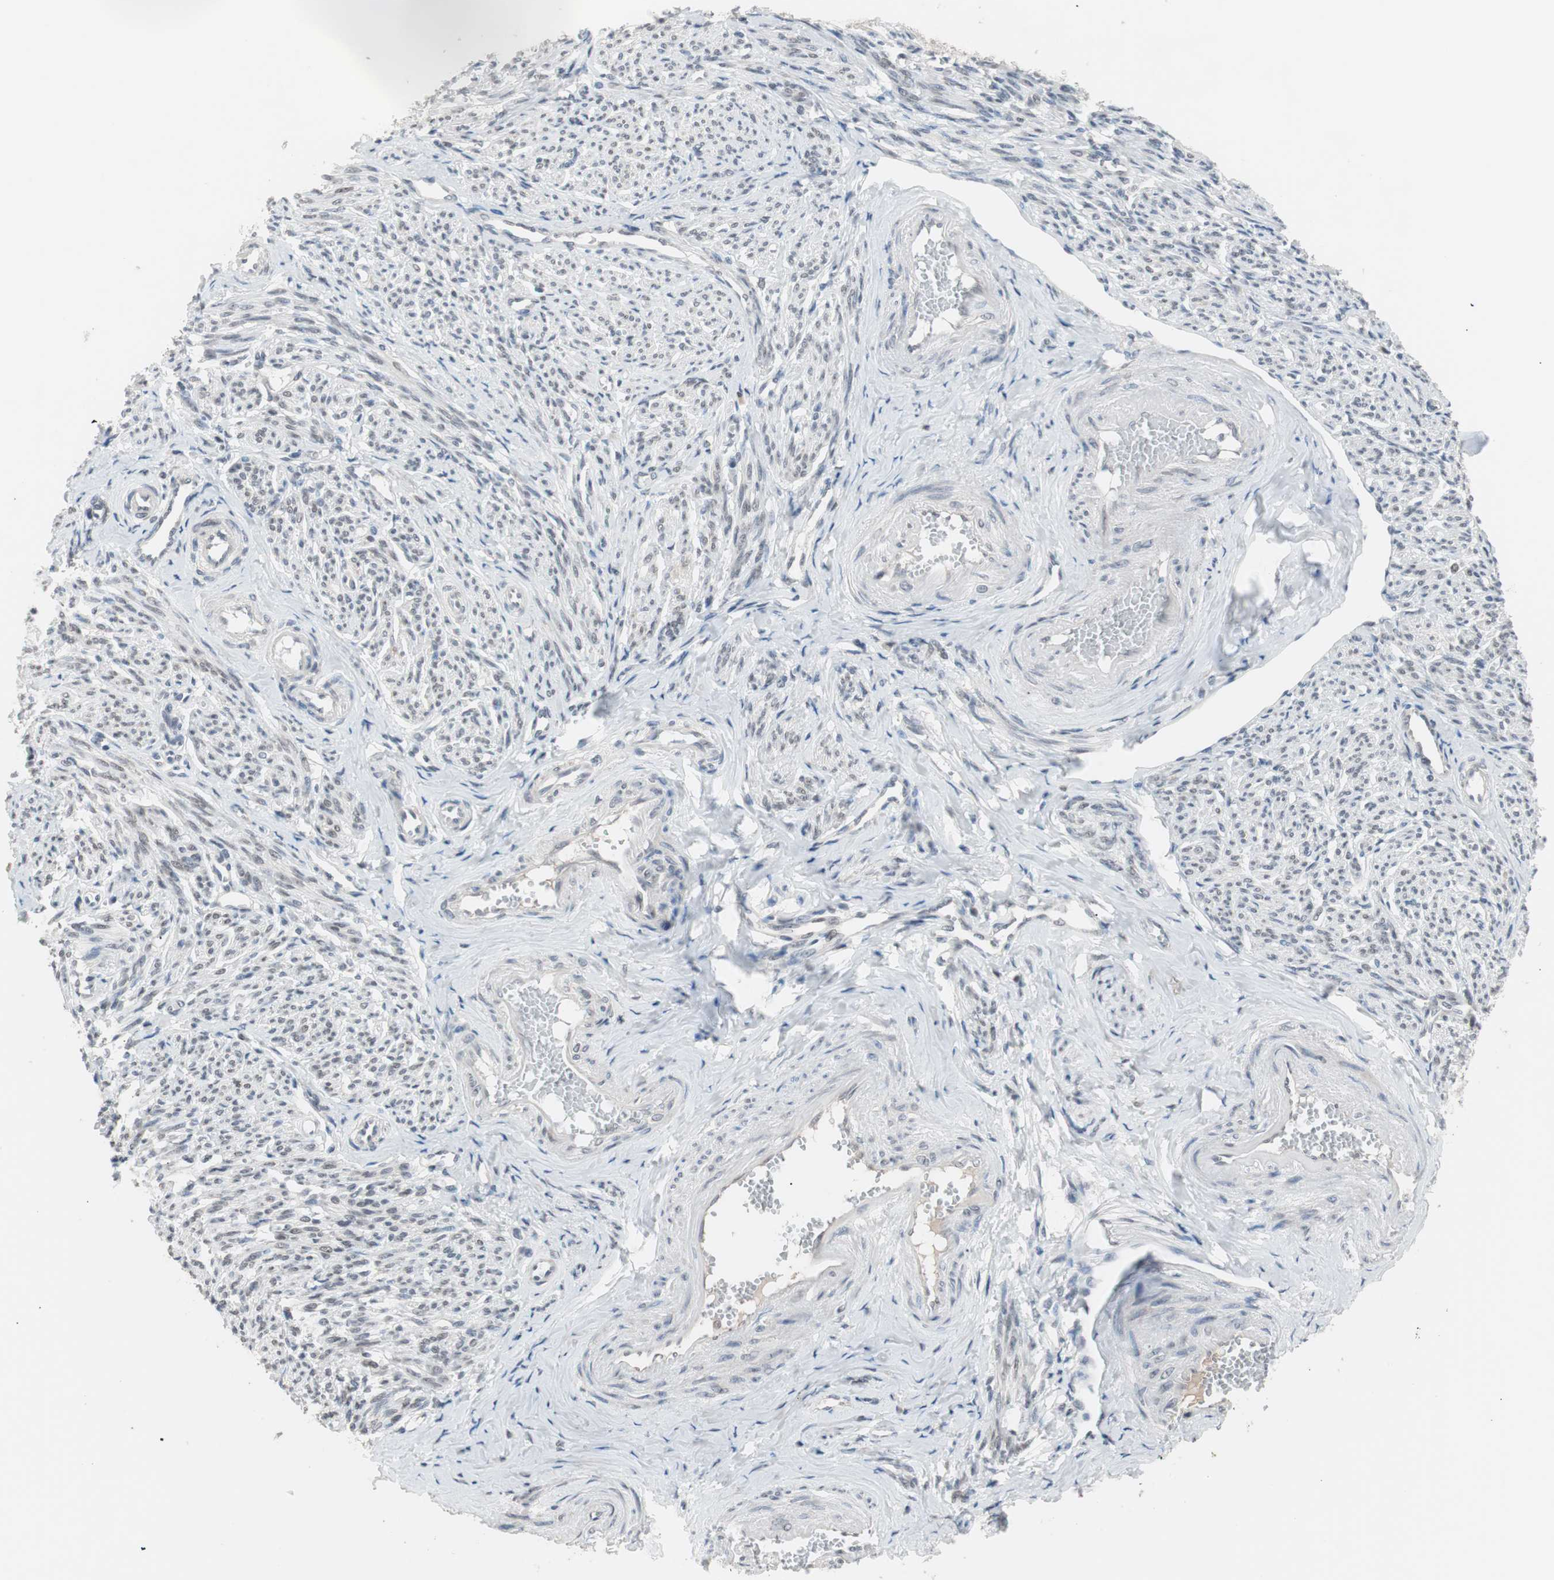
{"staining": {"intensity": "negative", "quantity": "none", "location": "none"}, "tissue": "smooth muscle", "cell_type": "Smooth muscle cells", "image_type": "normal", "snomed": [{"axis": "morphology", "description": "Normal tissue, NOS"}, {"axis": "topography", "description": "Smooth muscle"}], "caption": "The photomicrograph exhibits no staining of smooth muscle cells in benign smooth muscle. (DAB immunohistochemistry with hematoxylin counter stain).", "gene": "LIG3", "patient": {"sex": "female", "age": 65}}